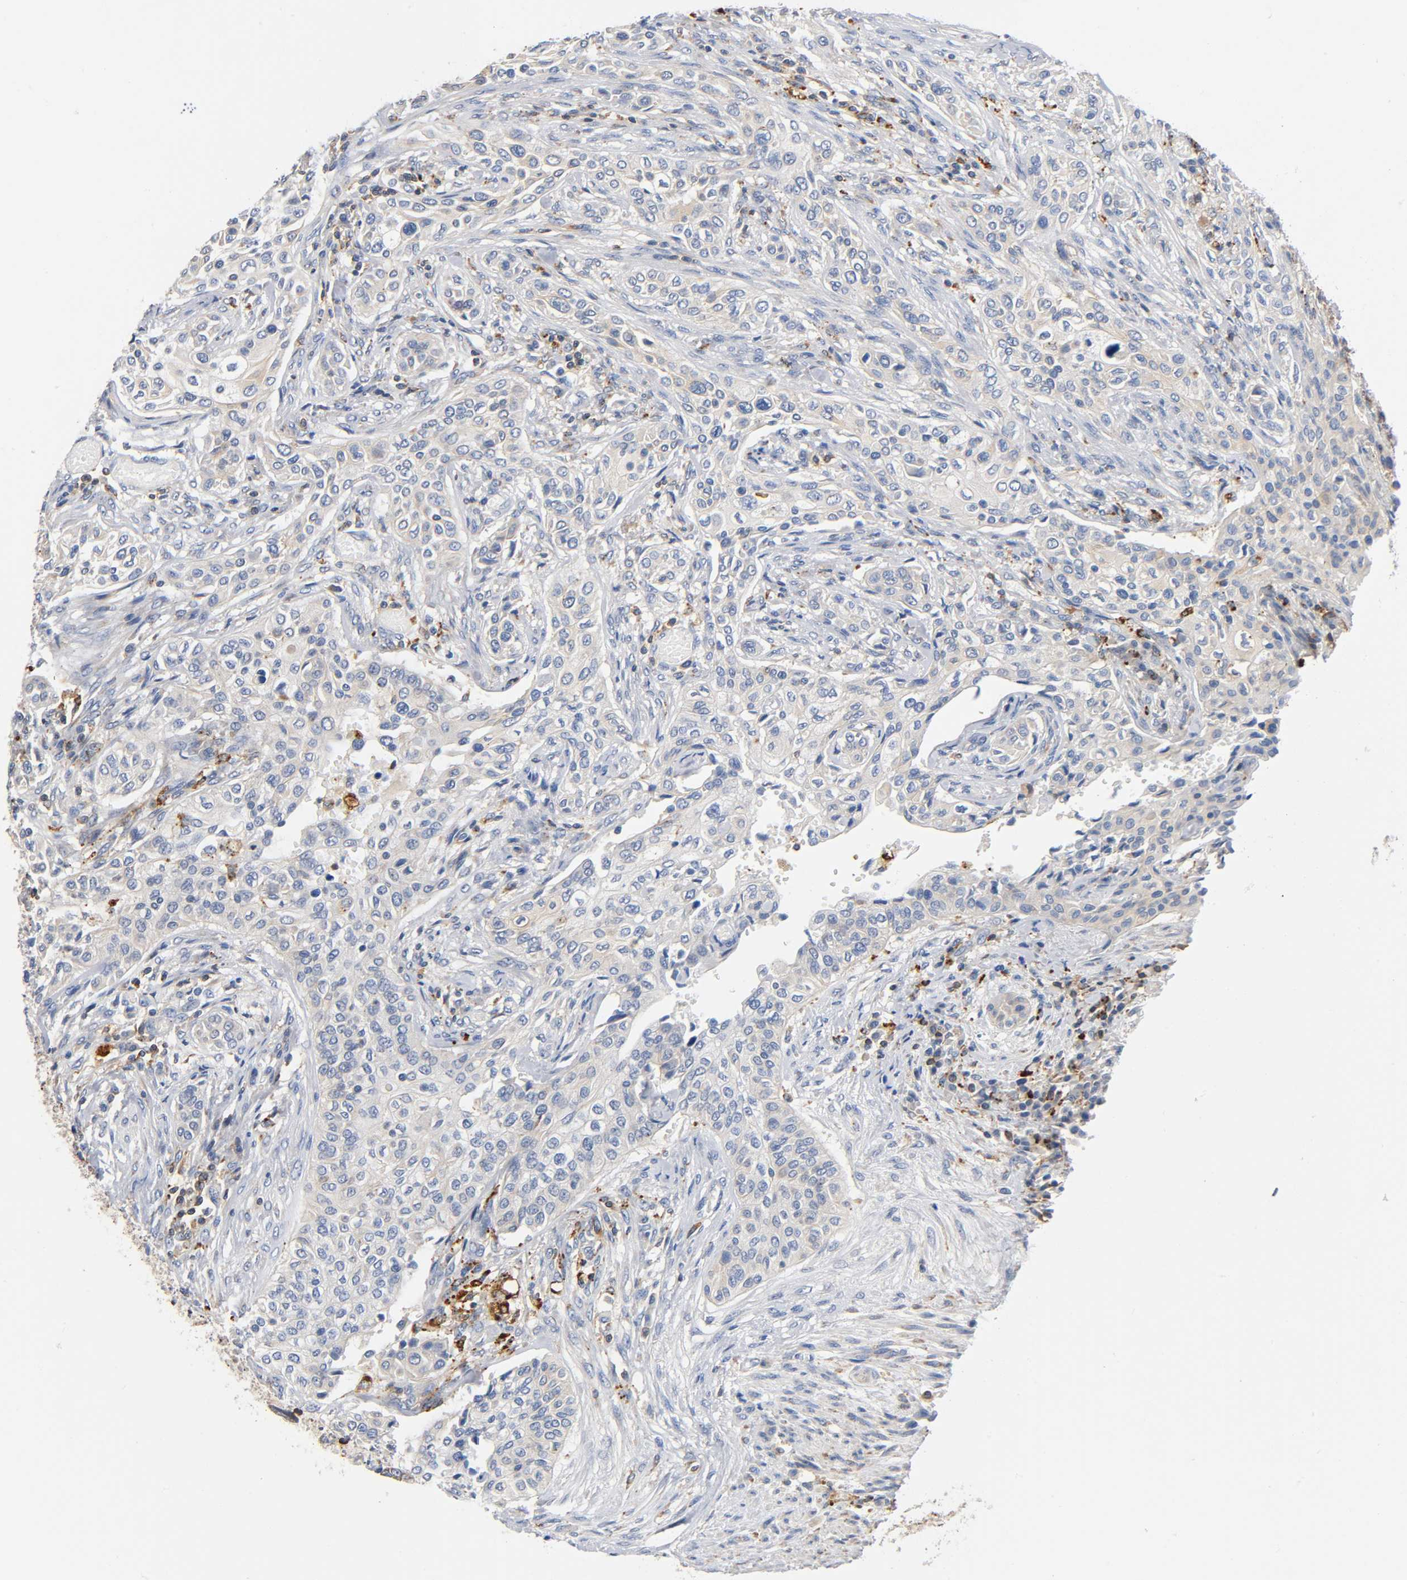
{"staining": {"intensity": "negative", "quantity": "none", "location": "none"}, "tissue": "urothelial cancer", "cell_type": "Tumor cells", "image_type": "cancer", "snomed": [{"axis": "morphology", "description": "Urothelial carcinoma, High grade"}, {"axis": "topography", "description": "Urinary bladder"}], "caption": "Protein analysis of high-grade urothelial carcinoma reveals no significant staining in tumor cells.", "gene": "UCKL1", "patient": {"sex": "male", "age": 74}}